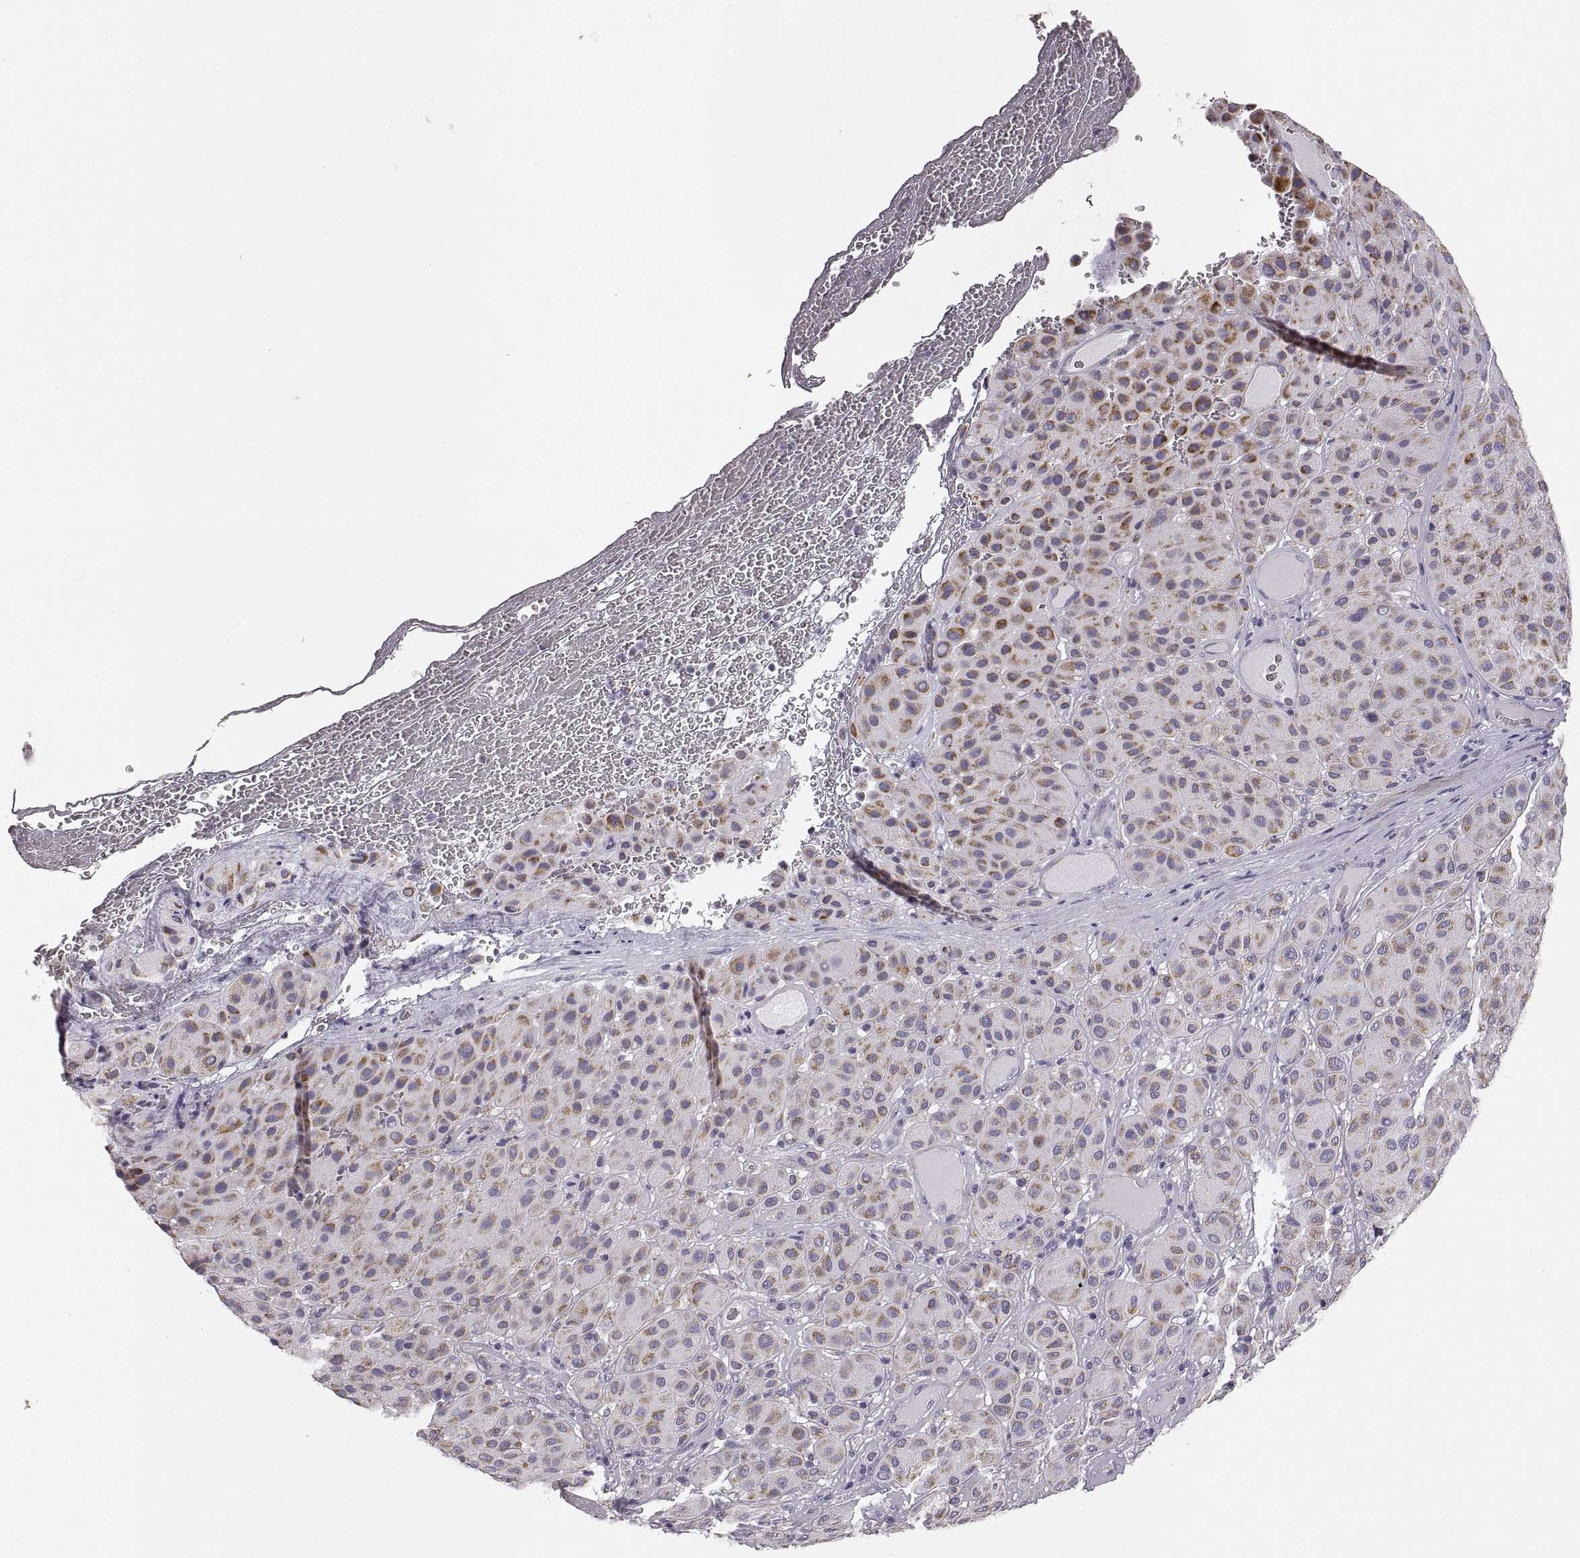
{"staining": {"intensity": "weak", "quantity": "25%-75%", "location": "cytoplasmic/membranous"}, "tissue": "melanoma", "cell_type": "Tumor cells", "image_type": "cancer", "snomed": [{"axis": "morphology", "description": "Malignant melanoma, Metastatic site"}, {"axis": "topography", "description": "Smooth muscle"}], "caption": "A high-resolution micrograph shows IHC staining of malignant melanoma (metastatic site), which demonstrates weak cytoplasmic/membranous staining in about 25%-75% of tumor cells.", "gene": "RDH13", "patient": {"sex": "male", "age": 41}}